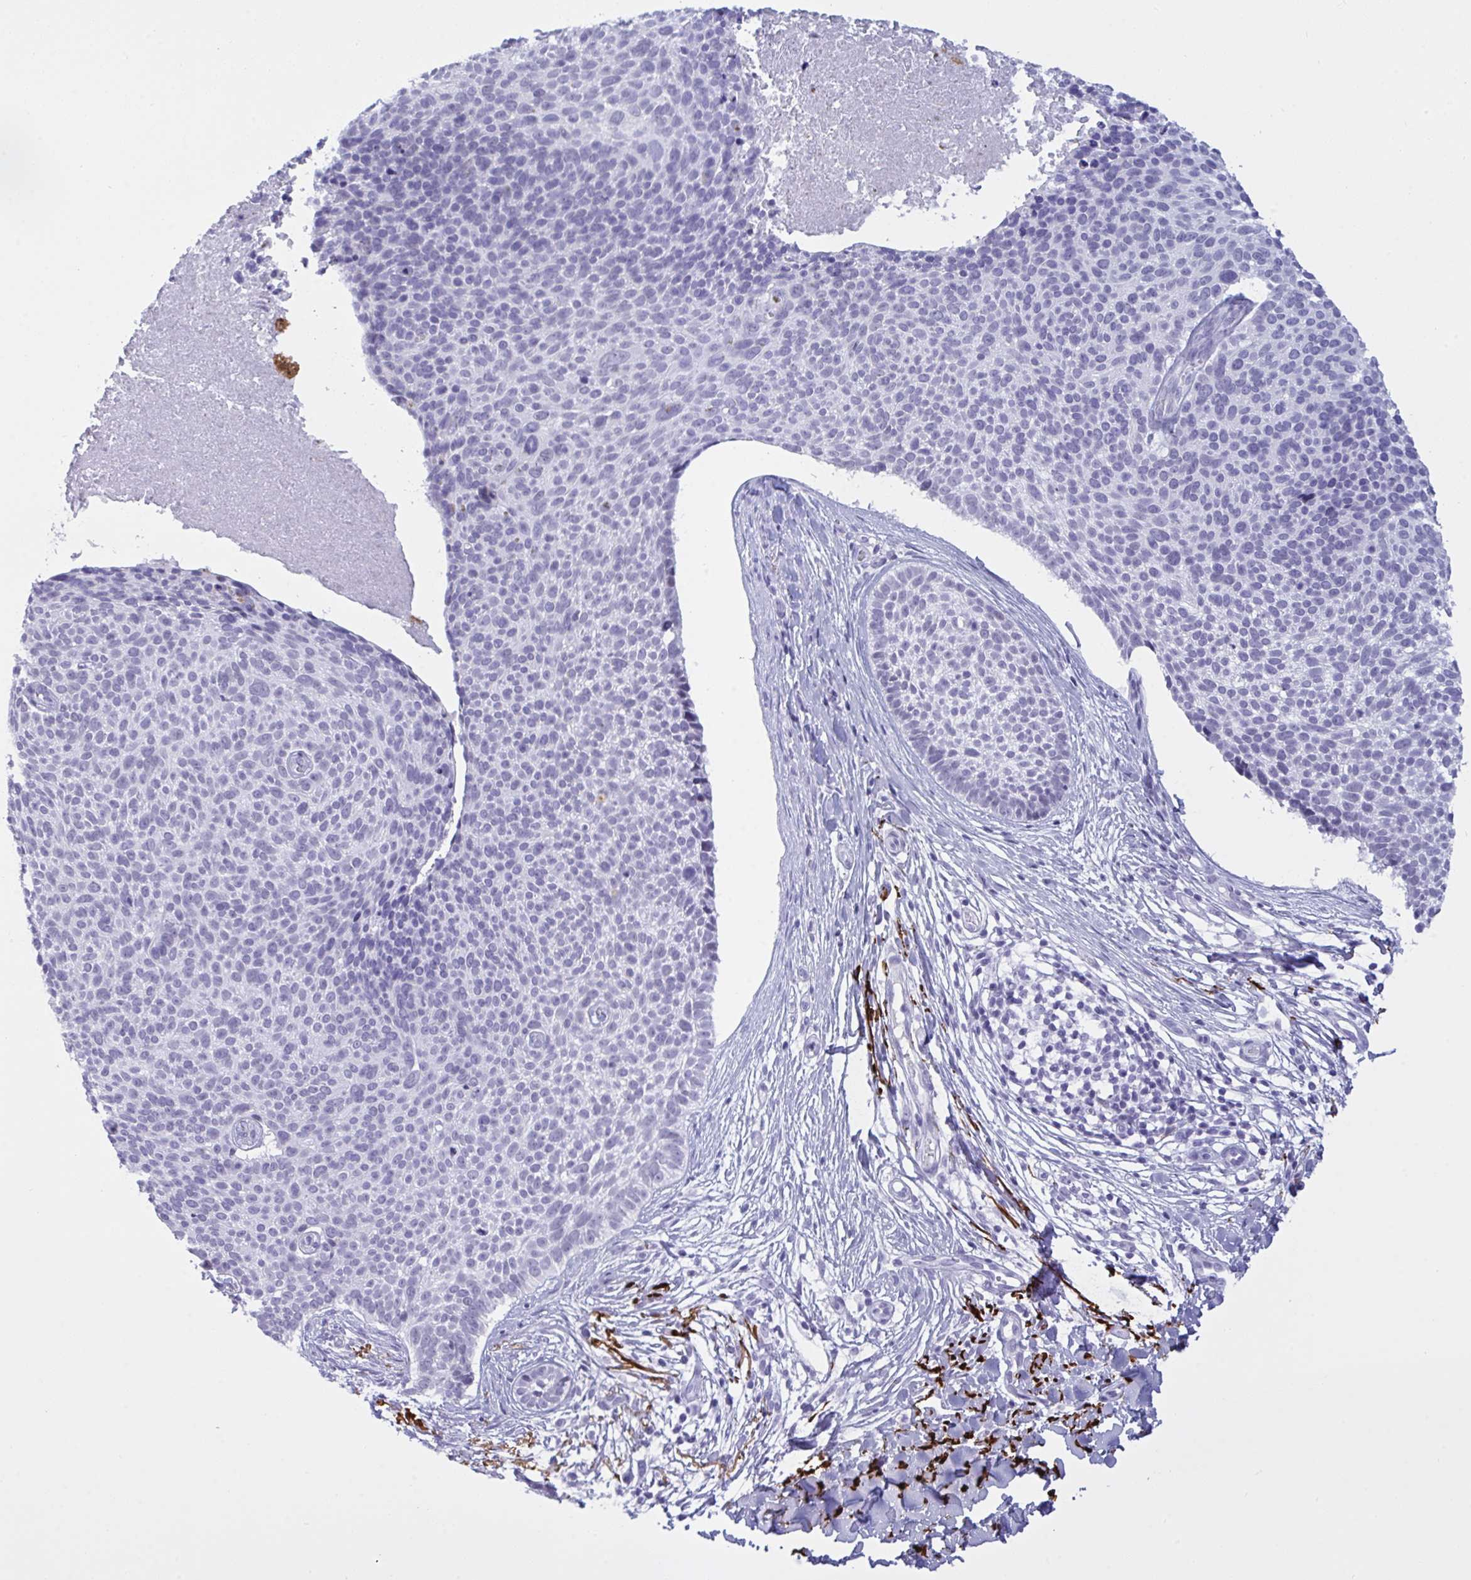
{"staining": {"intensity": "negative", "quantity": "none", "location": "none"}, "tissue": "skin cancer", "cell_type": "Tumor cells", "image_type": "cancer", "snomed": [{"axis": "morphology", "description": "Basal cell carcinoma"}, {"axis": "topography", "description": "Skin"}, {"axis": "topography", "description": "Skin of back"}], "caption": "An image of basal cell carcinoma (skin) stained for a protein shows no brown staining in tumor cells.", "gene": "ELN", "patient": {"sex": "male", "age": 81}}